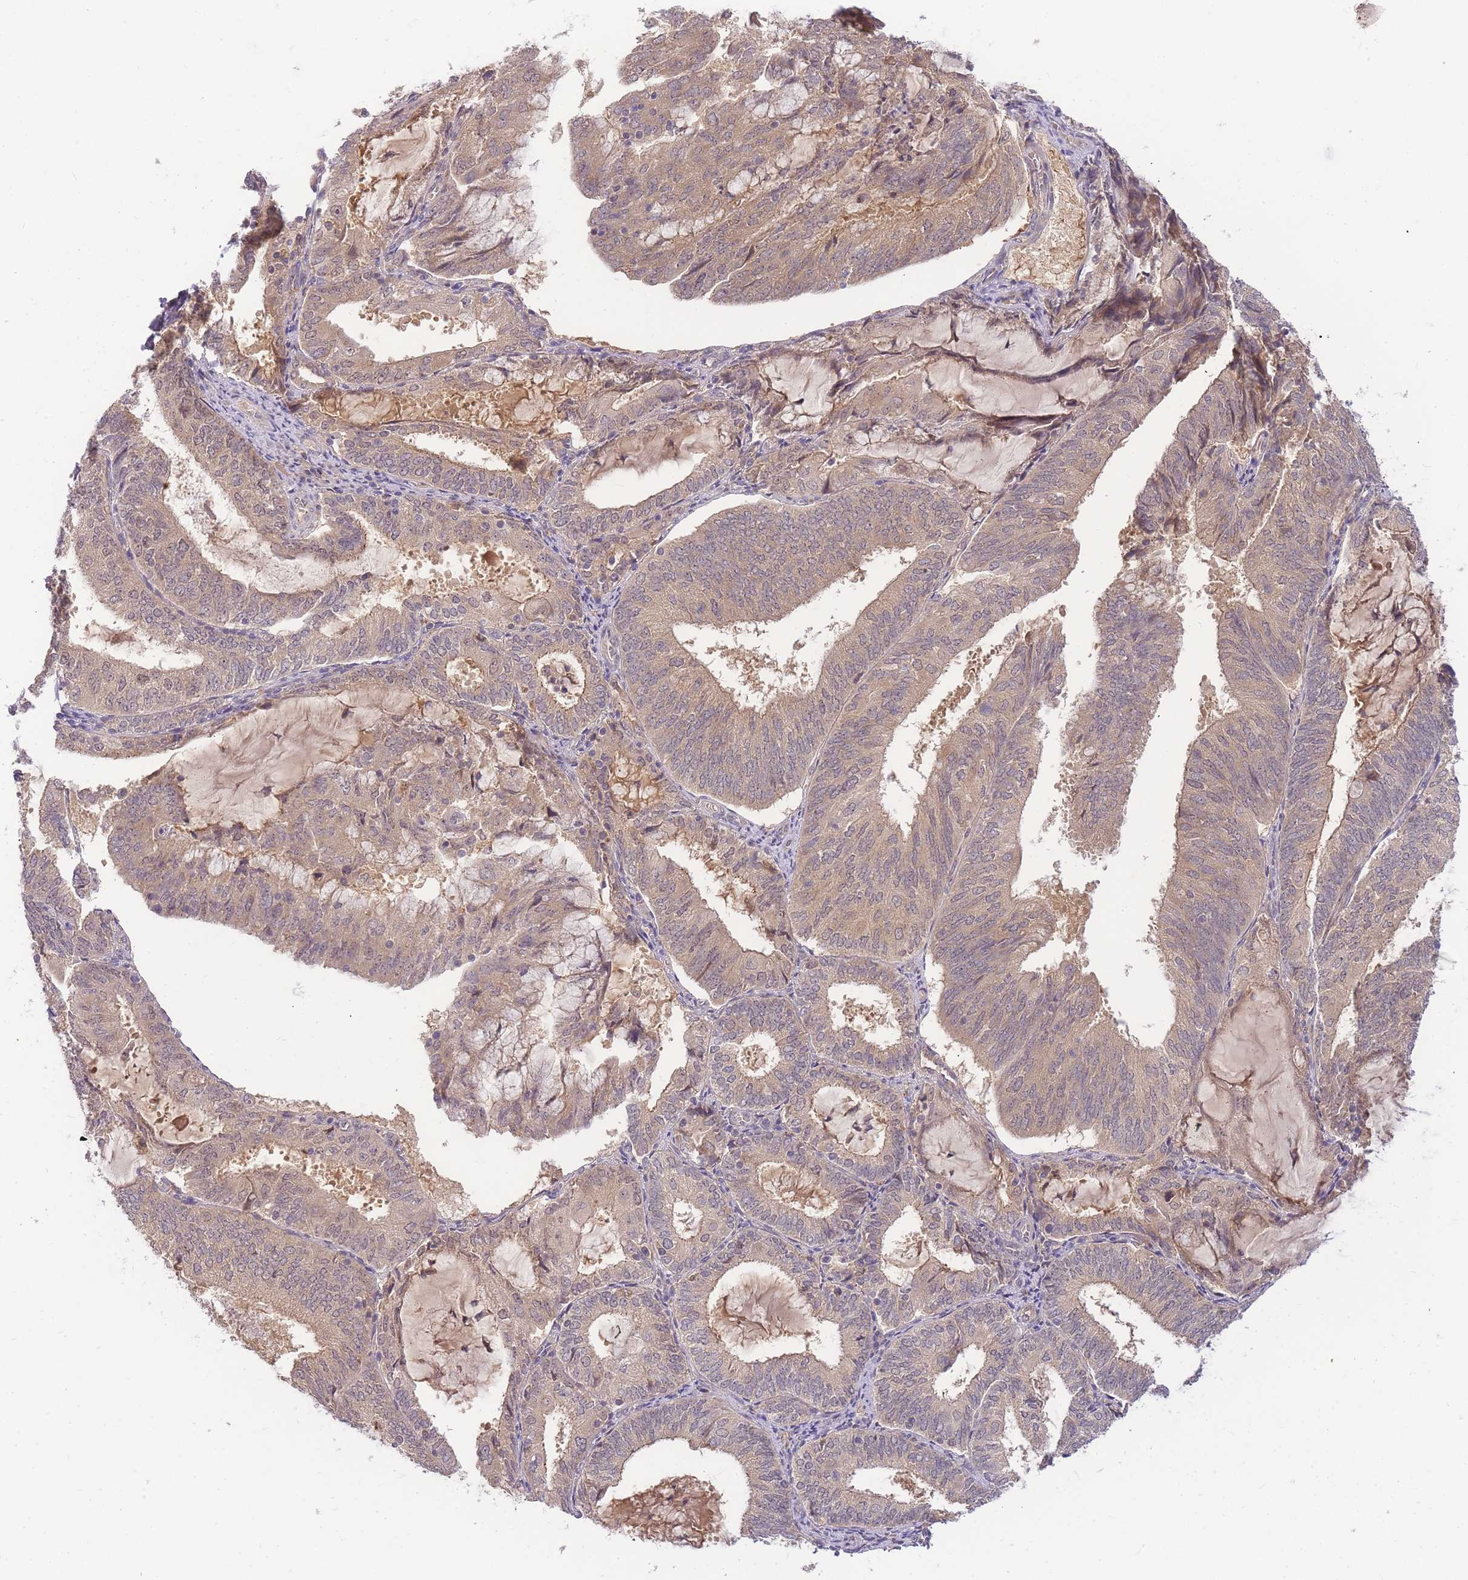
{"staining": {"intensity": "weak", "quantity": ">75%", "location": "cytoplasmic/membranous"}, "tissue": "endometrial cancer", "cell_type": "Tumor cells", "image_type": "cancer", "snomed": [{"axis": "morphology", "description": "Adenocarcinoma, NOS"}, {"axis": "topography", "description": "Endometrium"}], "caption": "This histopathology image displays adenocarcinoma (endometrial) stained with immunohistochemistry (IHC) to label a protein in brown. The cytoplasmic/membranous of tumor cells show weak positivity for the protein. Nuclei are counter-stained blue.", "gene": "ZNF577", "patient": {"sex": "female", "age": 81}}